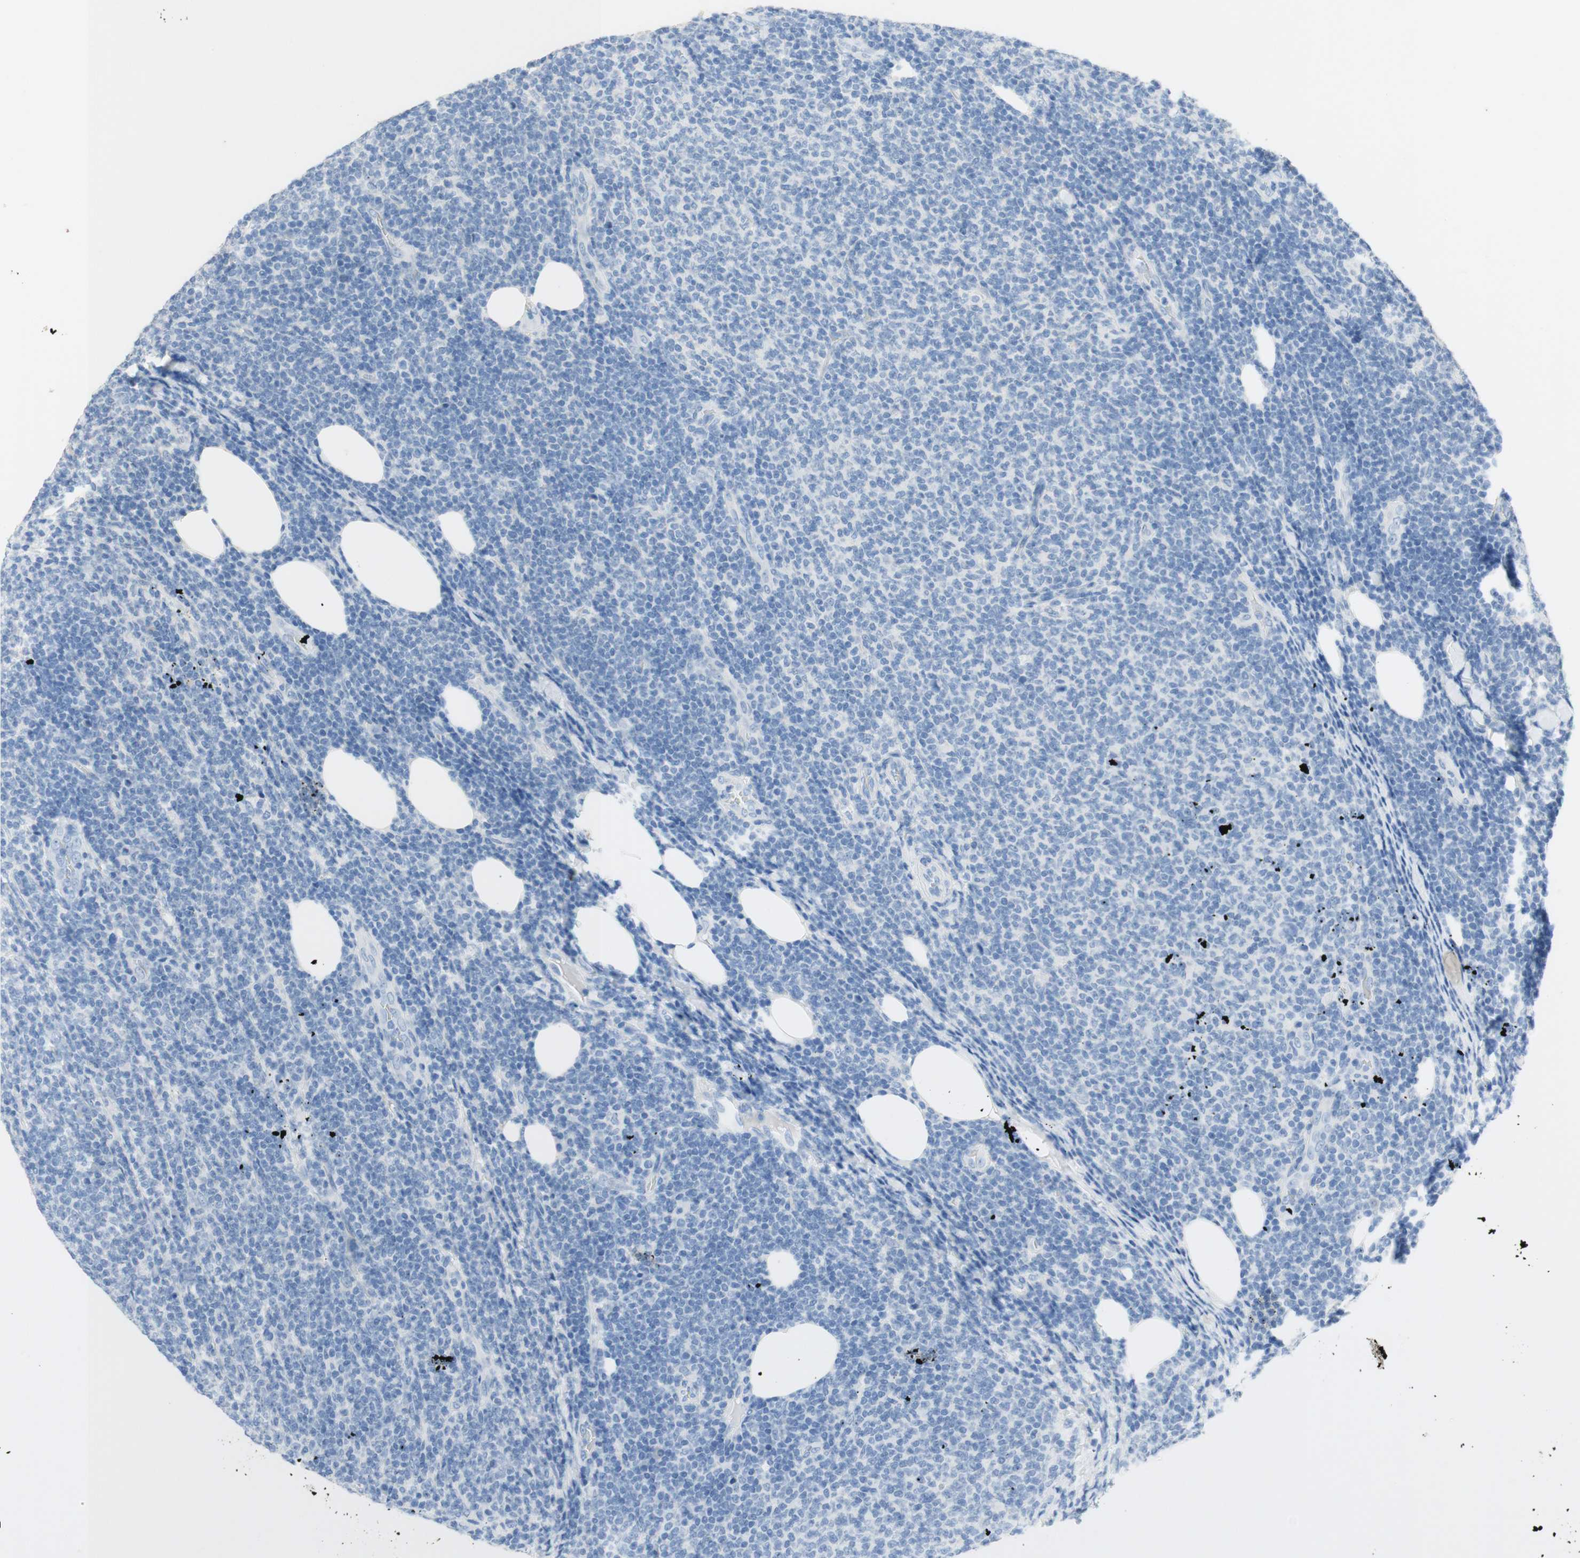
{"staining": {"intensity": "negative", "quantity": "none", "location": "none"}, "tissue": "lymphoma", "cell_type": "Tumor cells", "image_type": "cancer", "snomed": [{"axis": "morphology", "description": "Malignant lymphoma, non-Hodgkin's type, Low grade"}, {"axis": "topography", "description": "Lymph node"}], "caption": "Protein analysis of malignant lymphoma, non-Hodgkin's type (low-grade) displays no significant expression in tumor cells.", "gene": "POLR2J3", "patient": {"sex": "male", "age": 66}}